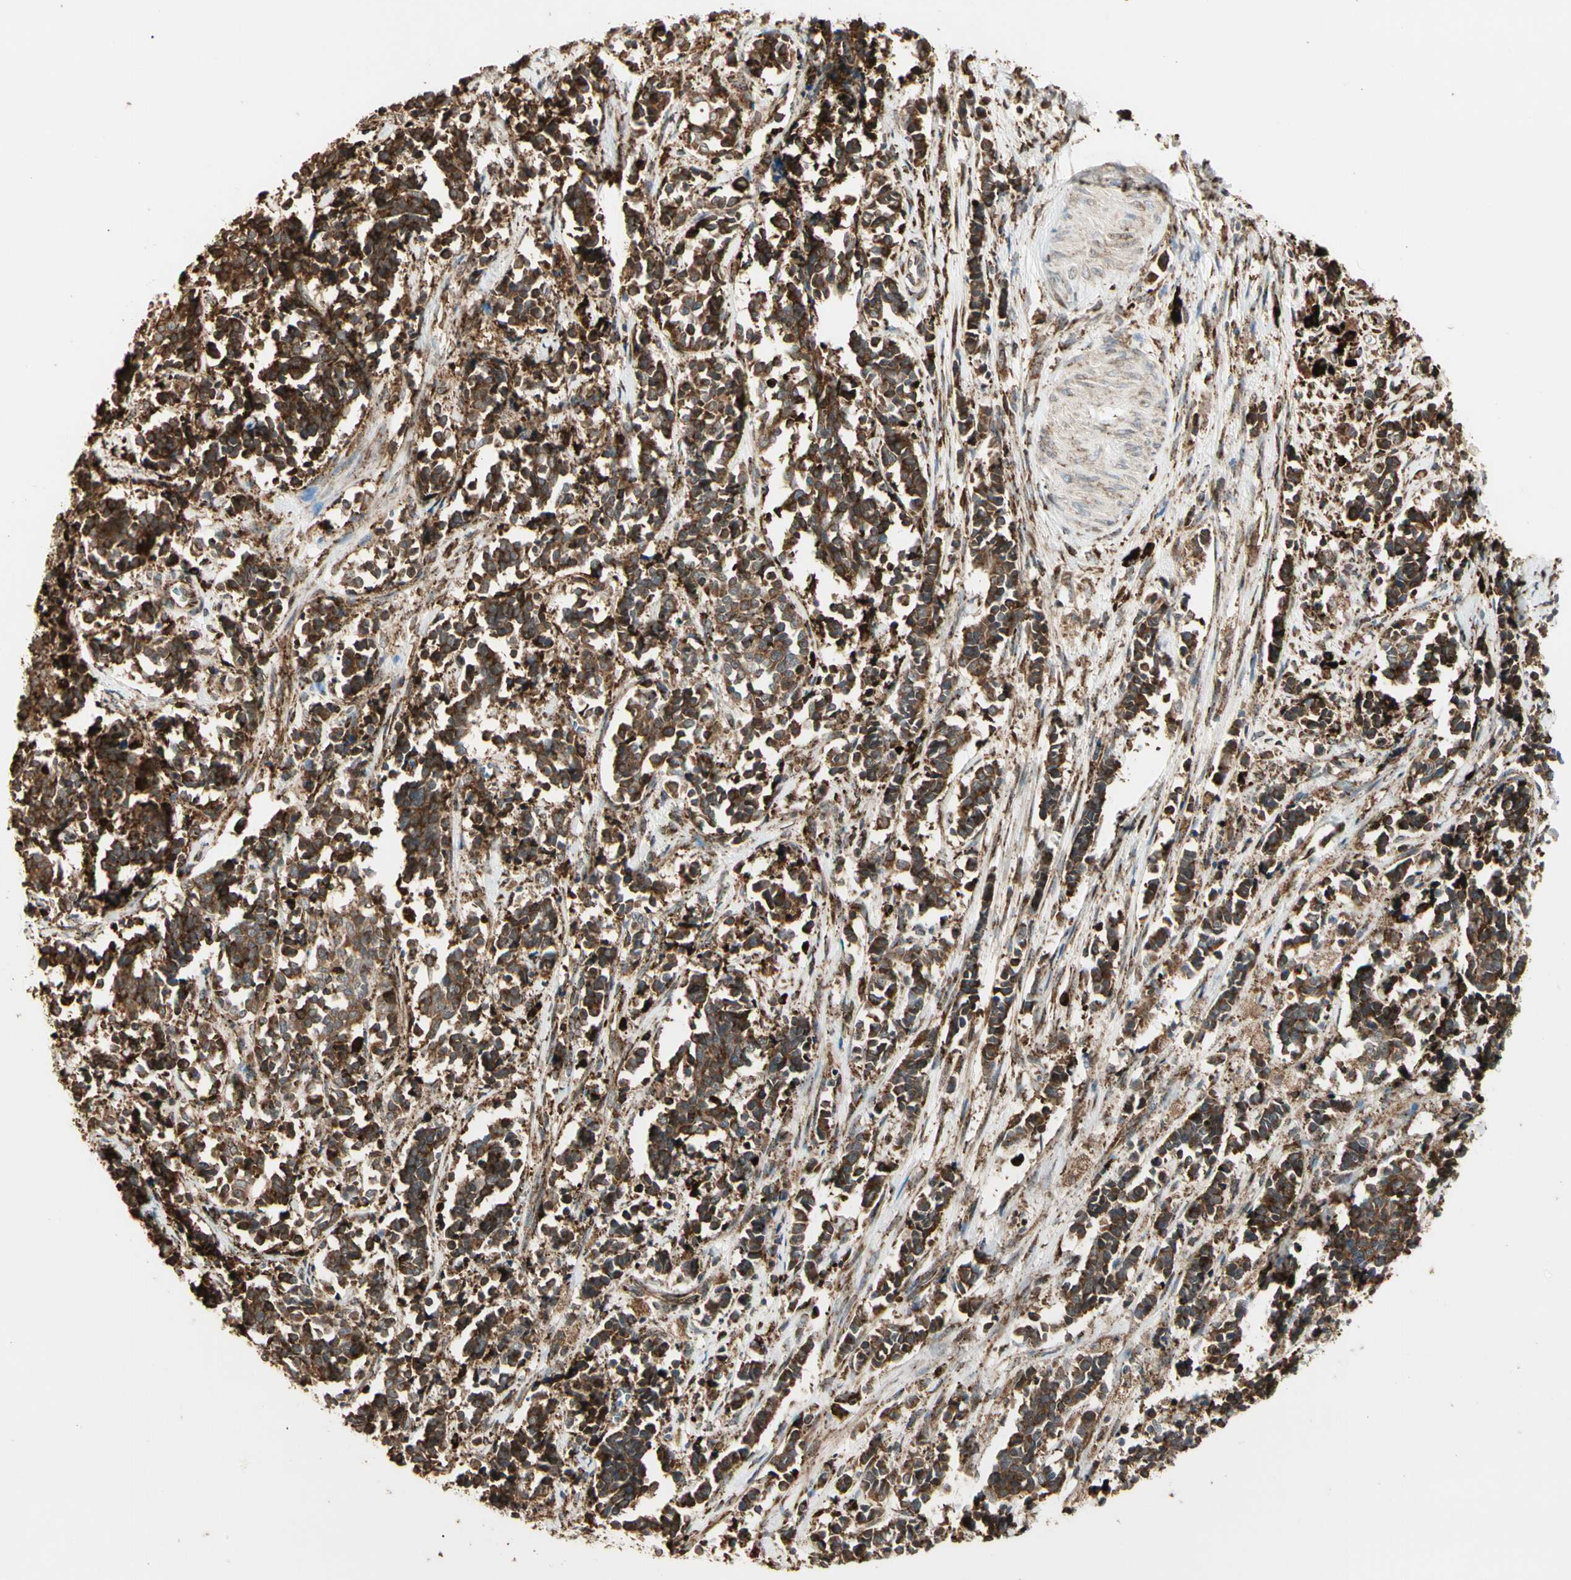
{"staining": {"intensity": "strong", "quantity": ">75%", "location": "cytoplasmic/membranous"}, "tissue": "cervical cancer", "cell_type": "Tumor cells", "image_type": "cancer", "snomed": [{"axis": "morphology", "description": "Squamous cell carcinoma, NOS"}, {"axis": "topography", "description": "Cervix"}], "caption": "A brown stain labels strong cytoplasmic/membranous expression of a protein in human cervical squamous cell carcinoma tumor cells.", "gene": "HSP90B1", "patient": {"sex": "female", "age": 35}}